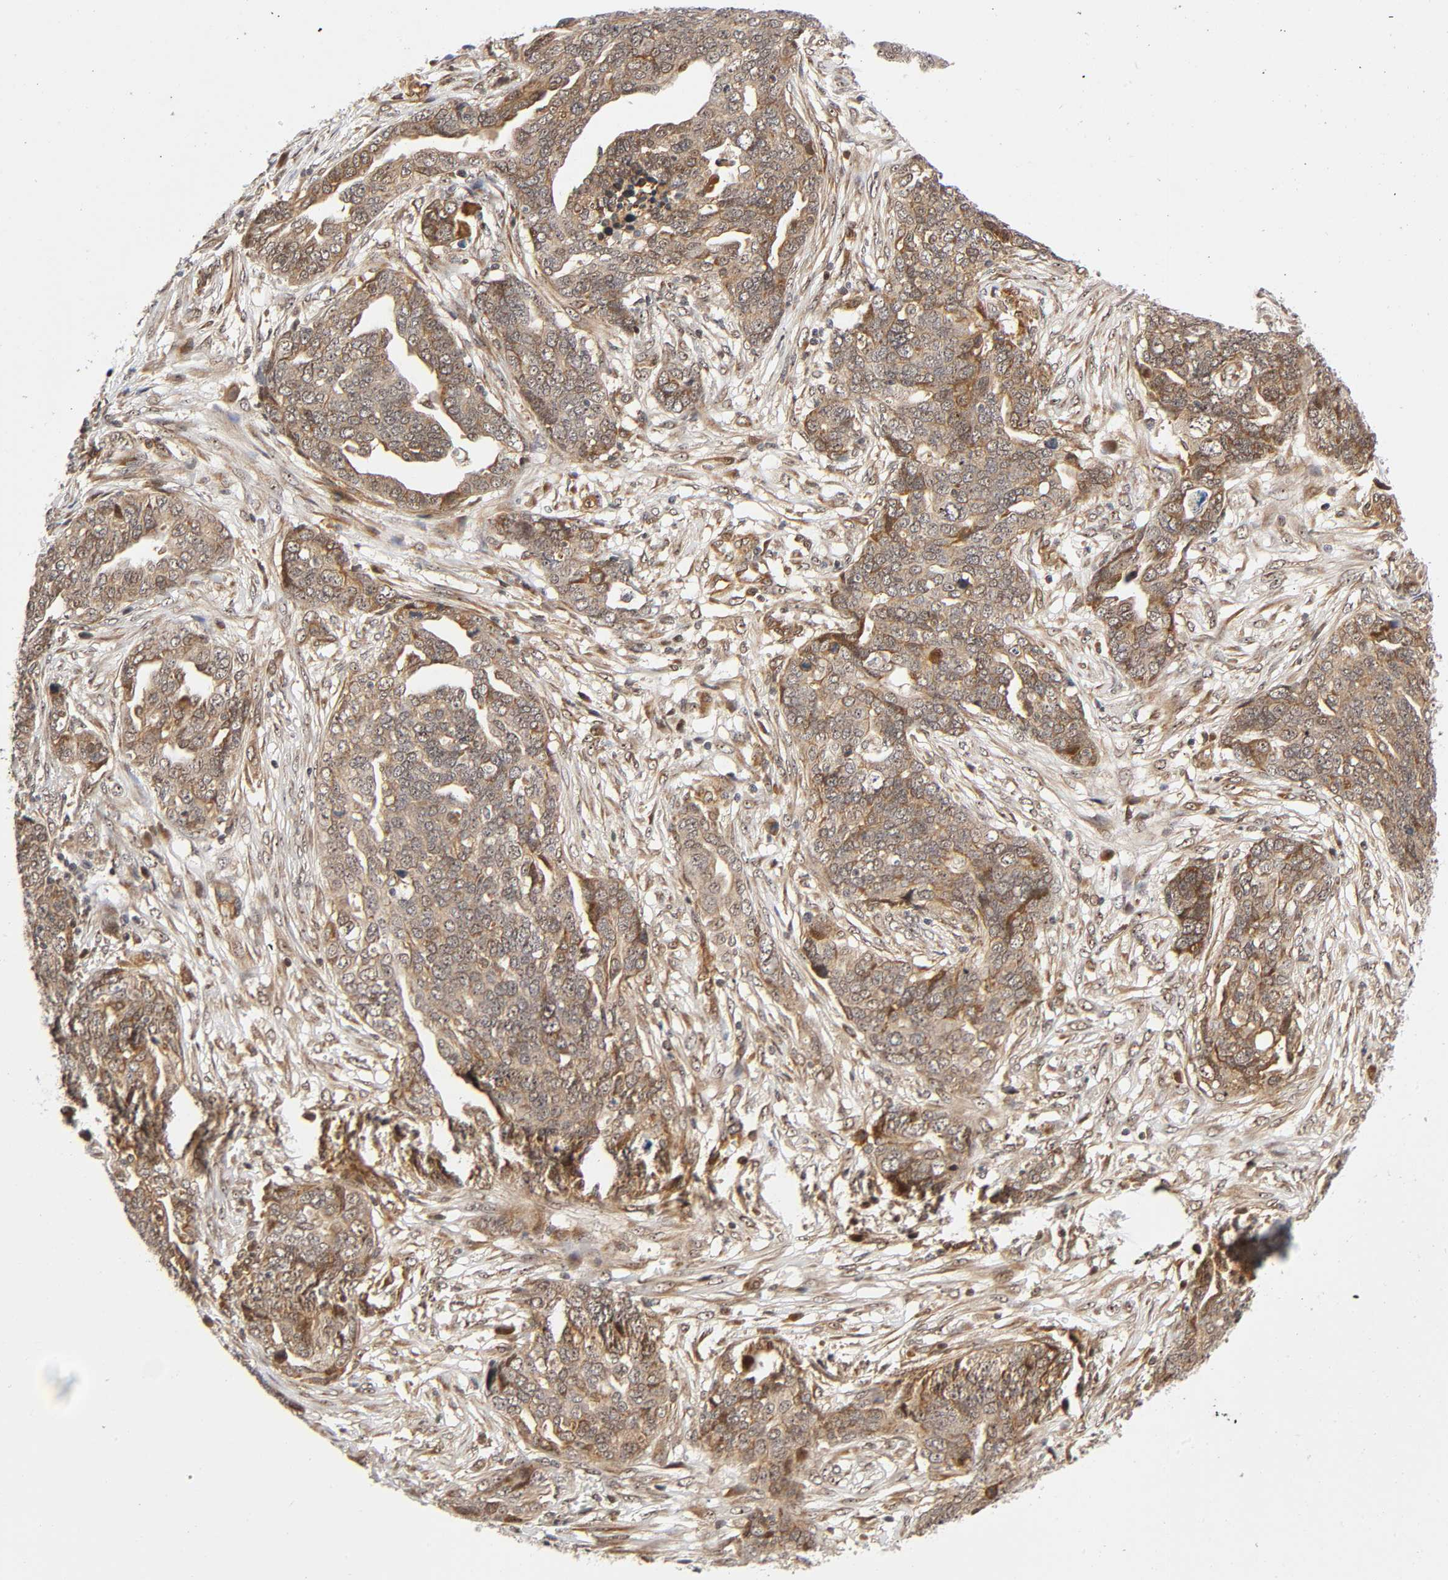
{"staining": {"intensity": "weak", "quantity": ">75%", "location": "cytoplasmic/membranous,nuclear"}, "tissue": "ovarian cancer", "cell_type": "Tumor cells", "image_type": "cancer", "snomed": [{"axis": "morphology", "description": "Normal tissue, NOS"}, {"axis": "morphology", "description": "Cystadenocarcinoma, serous, NOS"}, {"axis": "topography", "description": "Fallopian tube"}, {"axis": "topography", "description": "Ovary"}], "caption": "Brown immunohistochemical staining in ovarian serous cystadenocarcinoma reveals weak cytoplasmic/membranous and nuclear staining in about >75% of tumor cells. The staining is performed using DAB (3,3'-diaminobenzidine) brown chromogen to label protein expression. The nuclei are counter-stained blue using hematoxylin.", "gene": "IQCJ-SCHIP1", "patient": {"sex": "female", "age": 56}}